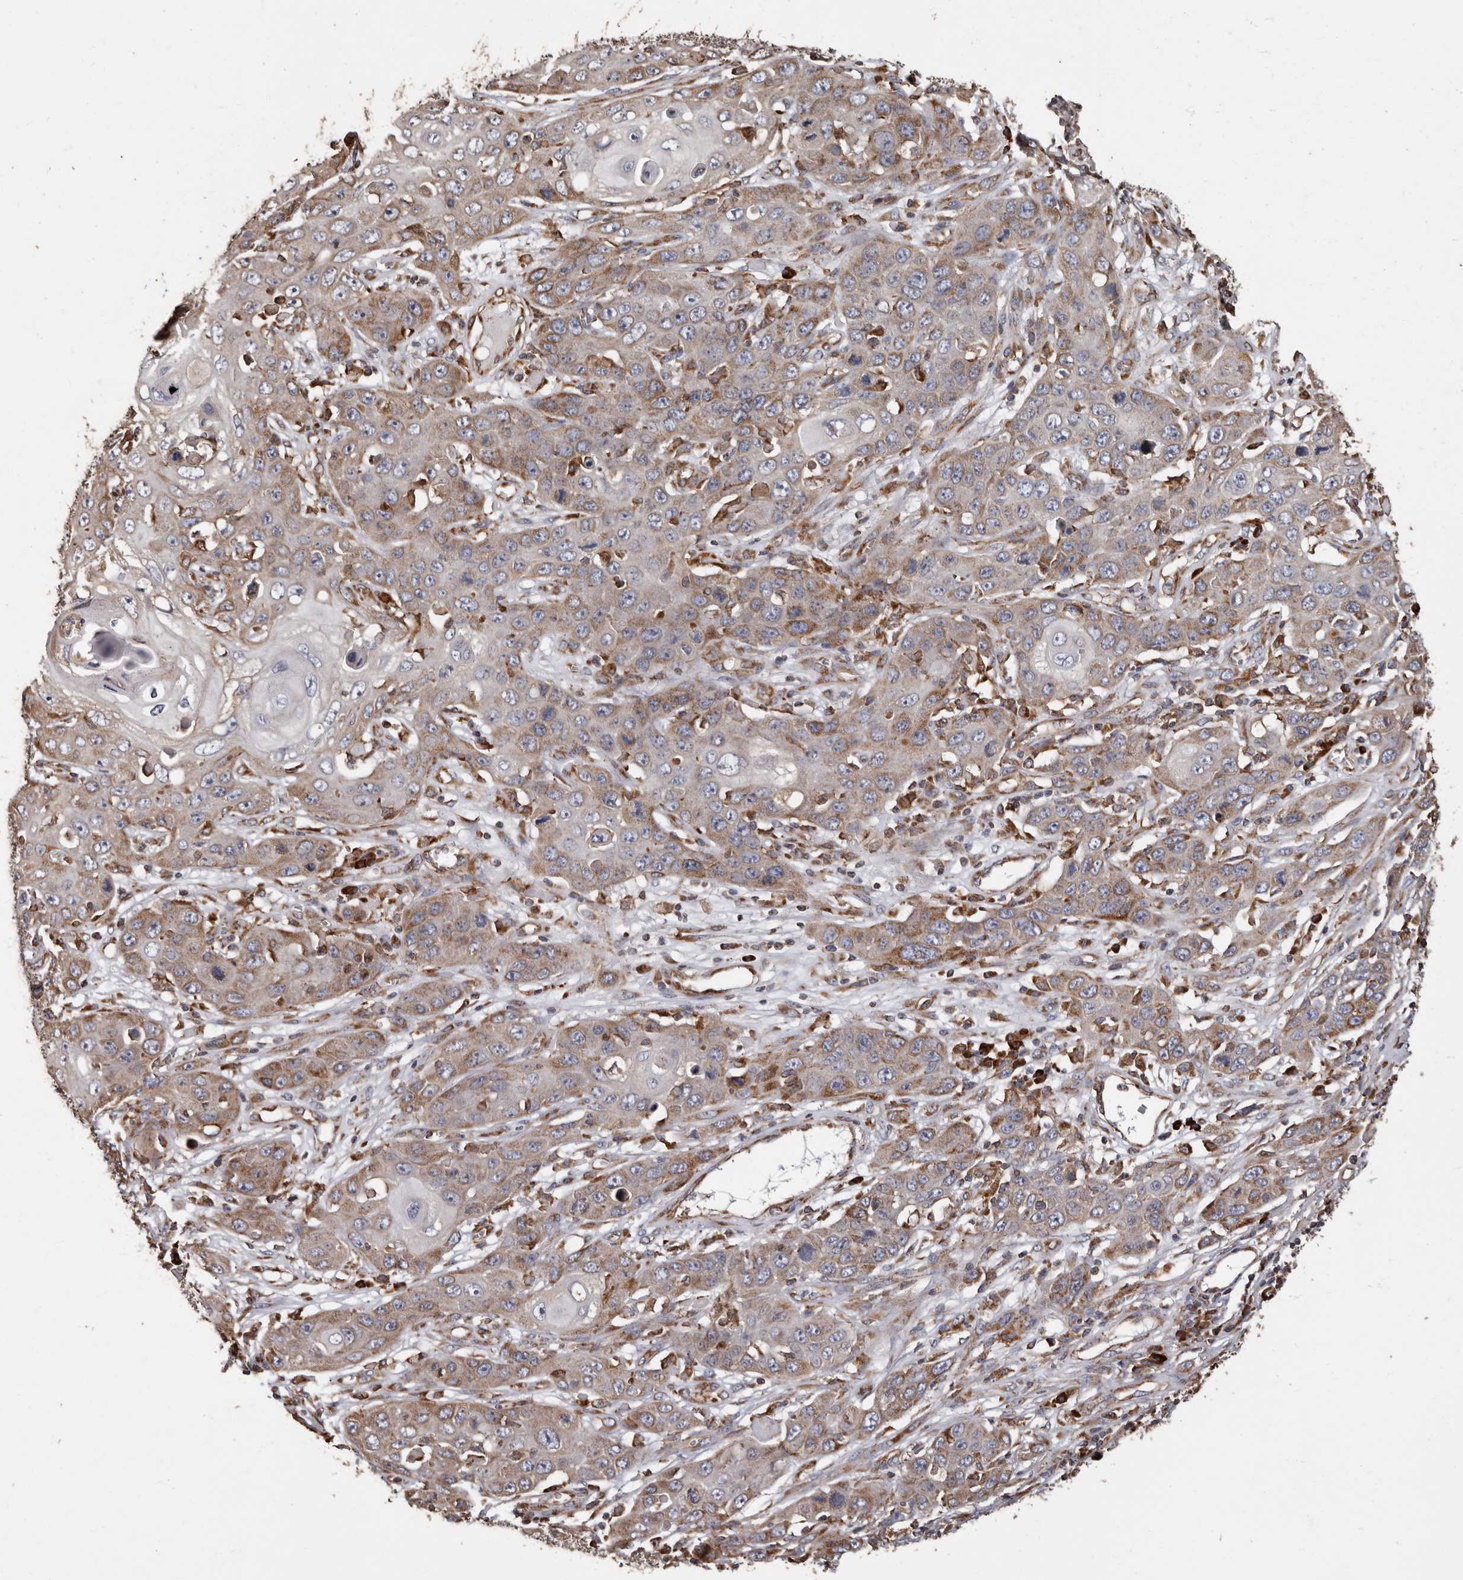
{"staining": {"intensity": "moderate", "quantity": "25%-75%", "location": "cytoplasmic/membranous"}, "tissue": "skin cancer", "cell_type": "Tumor cells", "image_type": "cancer", "snomed": [{"axis": "morphology", "description": "Squamous cell carcinoma, NOS"}, {"axis": "topography", "description": "Skin"}], "caption": "Immunohistochemical staining of skin squamous cell carcinoma exhibits medium levels of moderate cytoplasmic/membranous staining in about 25%-75% of tumor cells. (DAB (3,3'-diaminobenzidine) = brown stain, brightfield microscopy at high magnification).", "gene": "OSGIN2", "patient": {"sex": "male", "age": 55}}